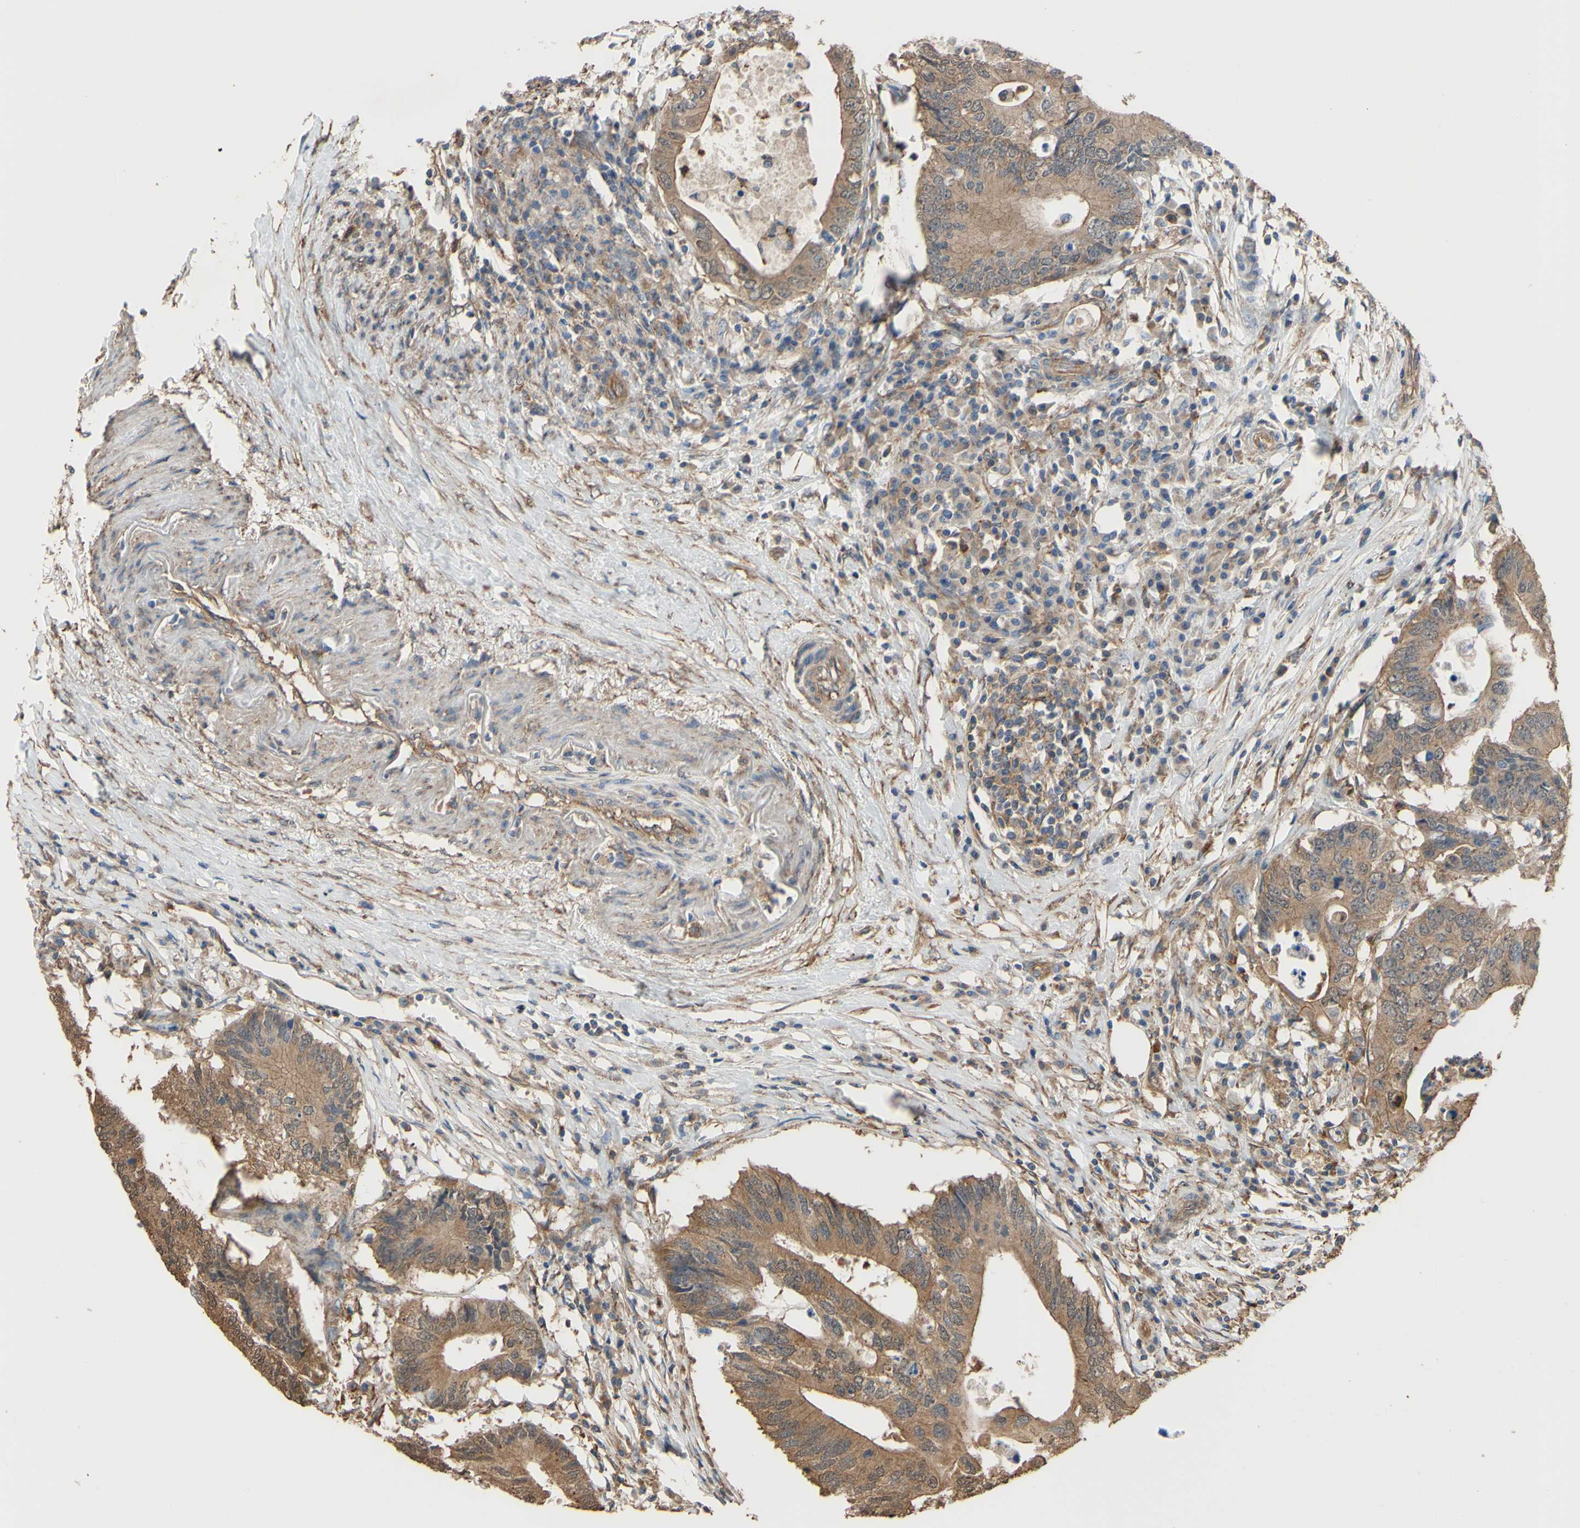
{"staining": {"intensity": "strong", "quantity": ">75%", "location": "cytoplasmic/membranous"}, "tissue": "colorectal cancer", "cell_type": "Tumor cells", "image_type": "cancer", "snomed": [{"axis": "morphology", "description": "Adenocarcinoma, NOS"}, {"axis": "topography", "description": "Colon"}], "caption": "Protein expression analysis of colorectal adenocarcinoma reveals strong cytoplasmic/membranous expression in about >75% of tumor cells.", "gene": "CTTN", "patient": {"sex": "male", "age": 71}}